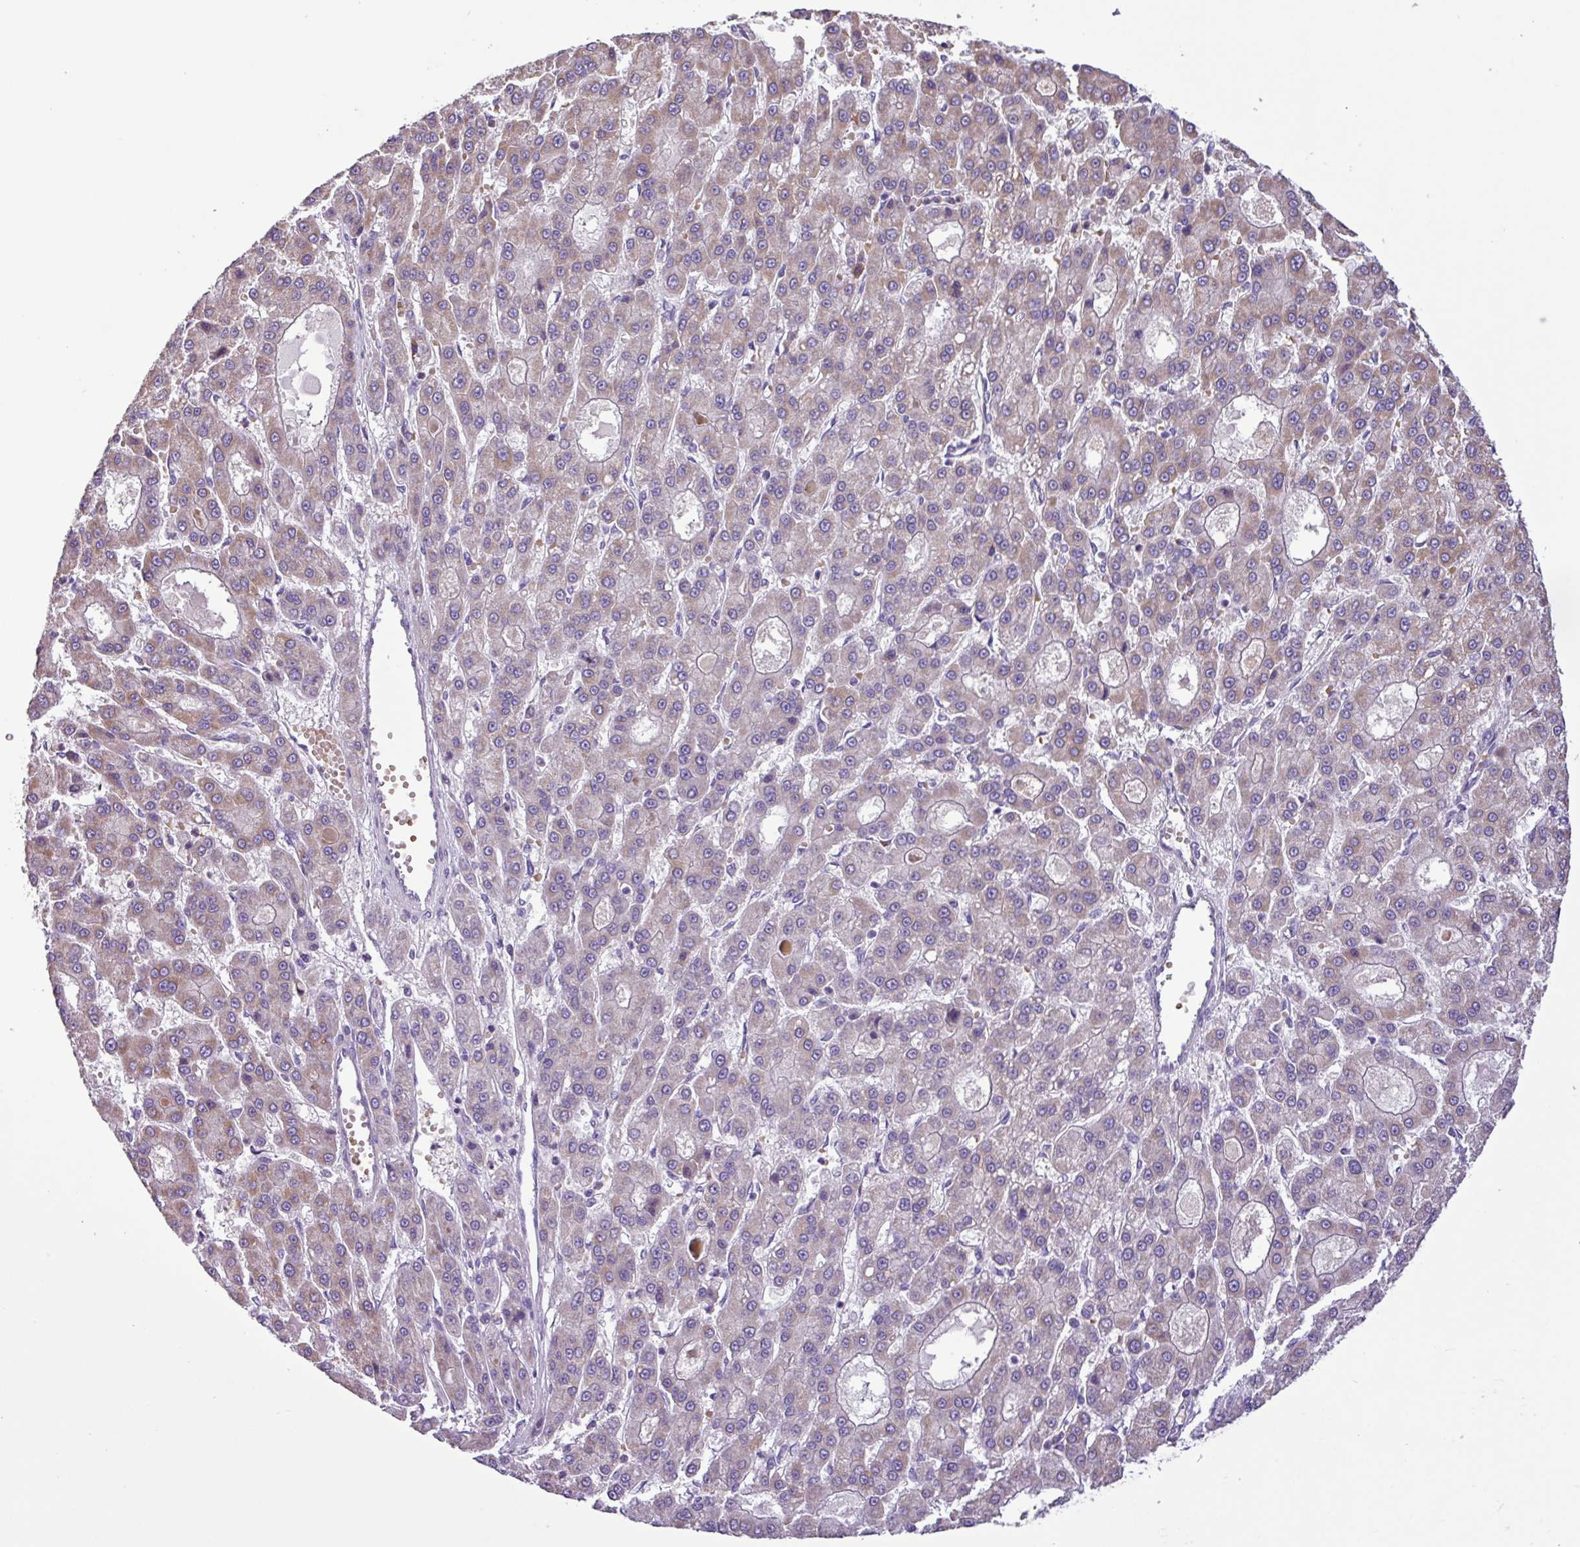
{"staining": {"intensity": "weak", "quantity": ">75%", "location": "cytoplasmic/membranous"}, "tissue": "liver cancer", "cell_type": "Tumor cells", "image_type": "cancer", "snomed": [{"axis": "morphology", "description": "Carcinoma, Hepatocellular, NOS"}, {"axis": "topography", "description": "Liver"}], "caption": "Immunohistochemistry (IHC) (DAB (3,3'-diaminobenzidine)) staining of liver cancer shows weak cytoplasmic/membranous protein staining in approximately >75% of tumor cells.", "gene": "FAM183A", "patient": {"sex": "male", "age": 70}}